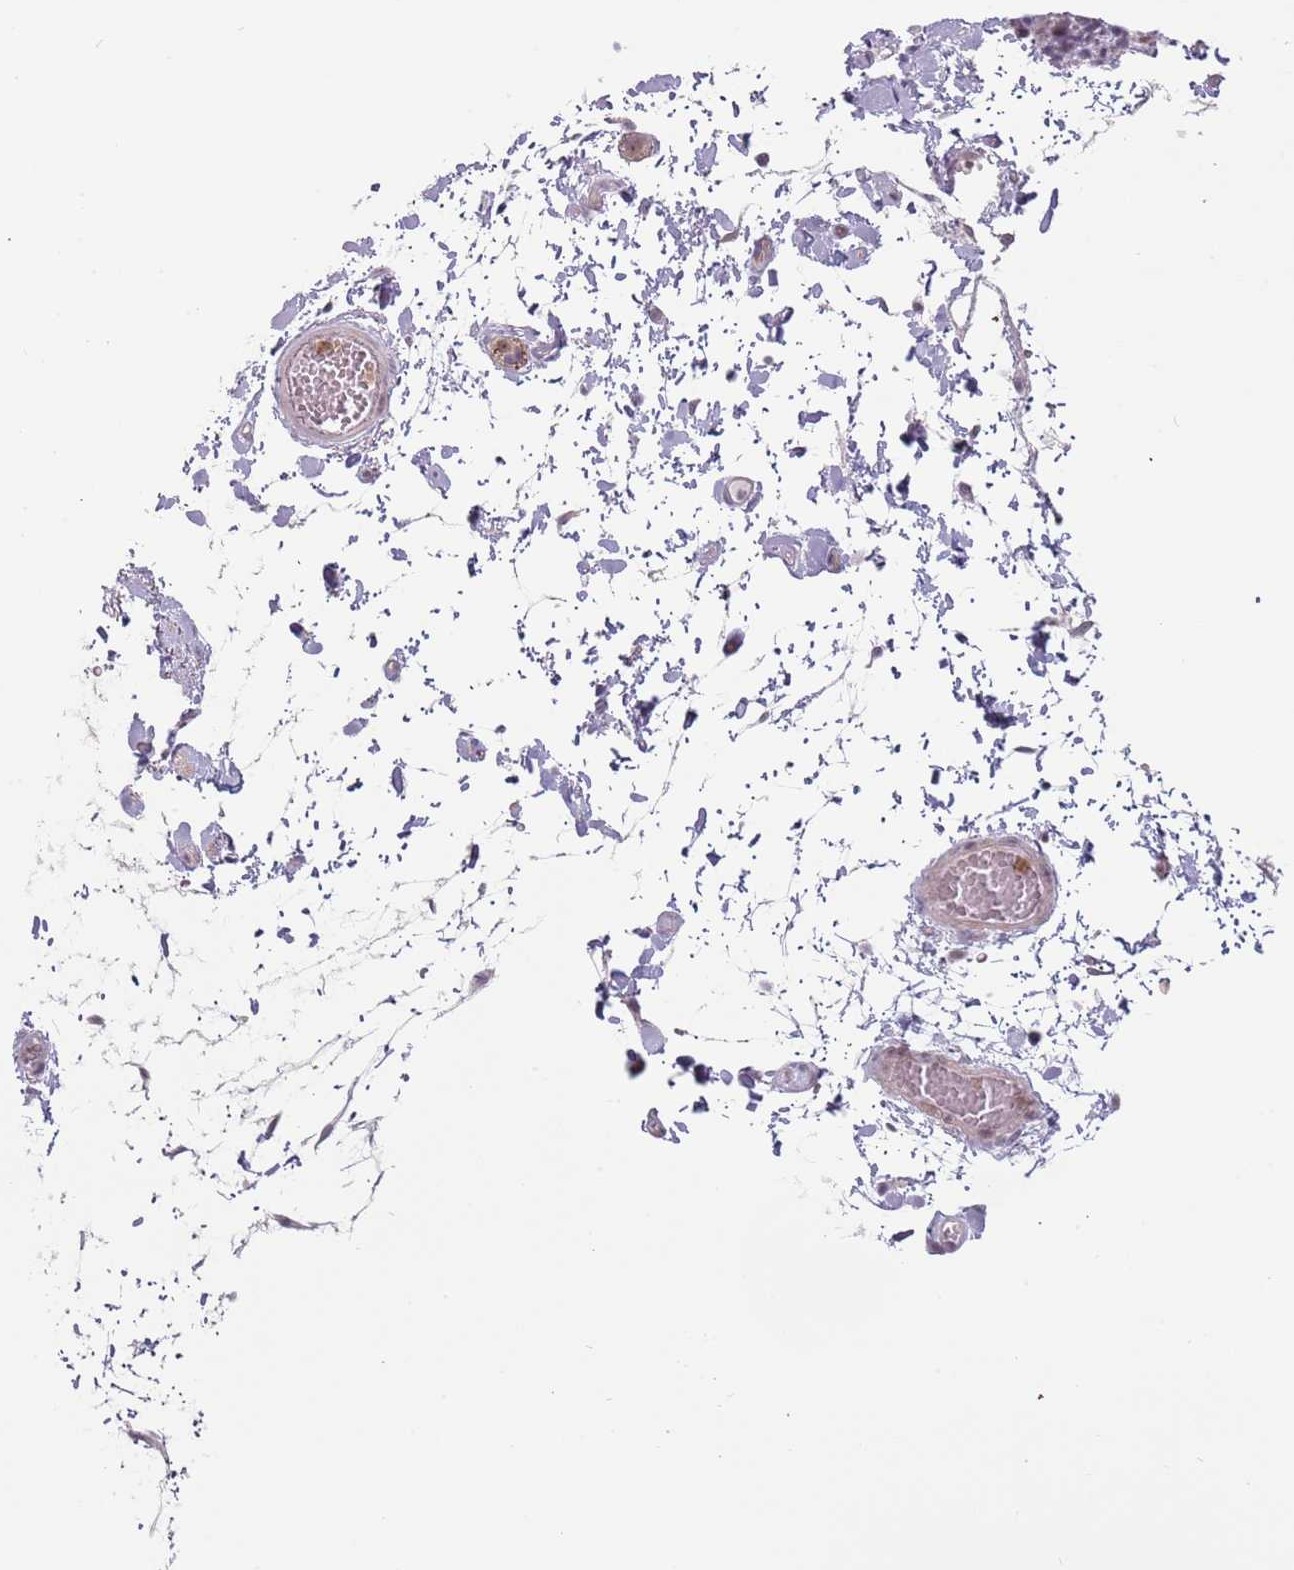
{"staining": {"intensity": "negative", "quantity": "none", "location": "none"}, "tissue": "colon", "cell_type": "Endothelial cells", "image_type": "normal", "snomed": [{"axis": "morphology", "description": "Normal tissue, NOS"}, {"axis": "topography", "description": "Colon"}], "caption": "Endothelial cells show no significant protein expression in benign colon.", "gene": "REXO4", "patient": {"sex": "male", "age": 84}}